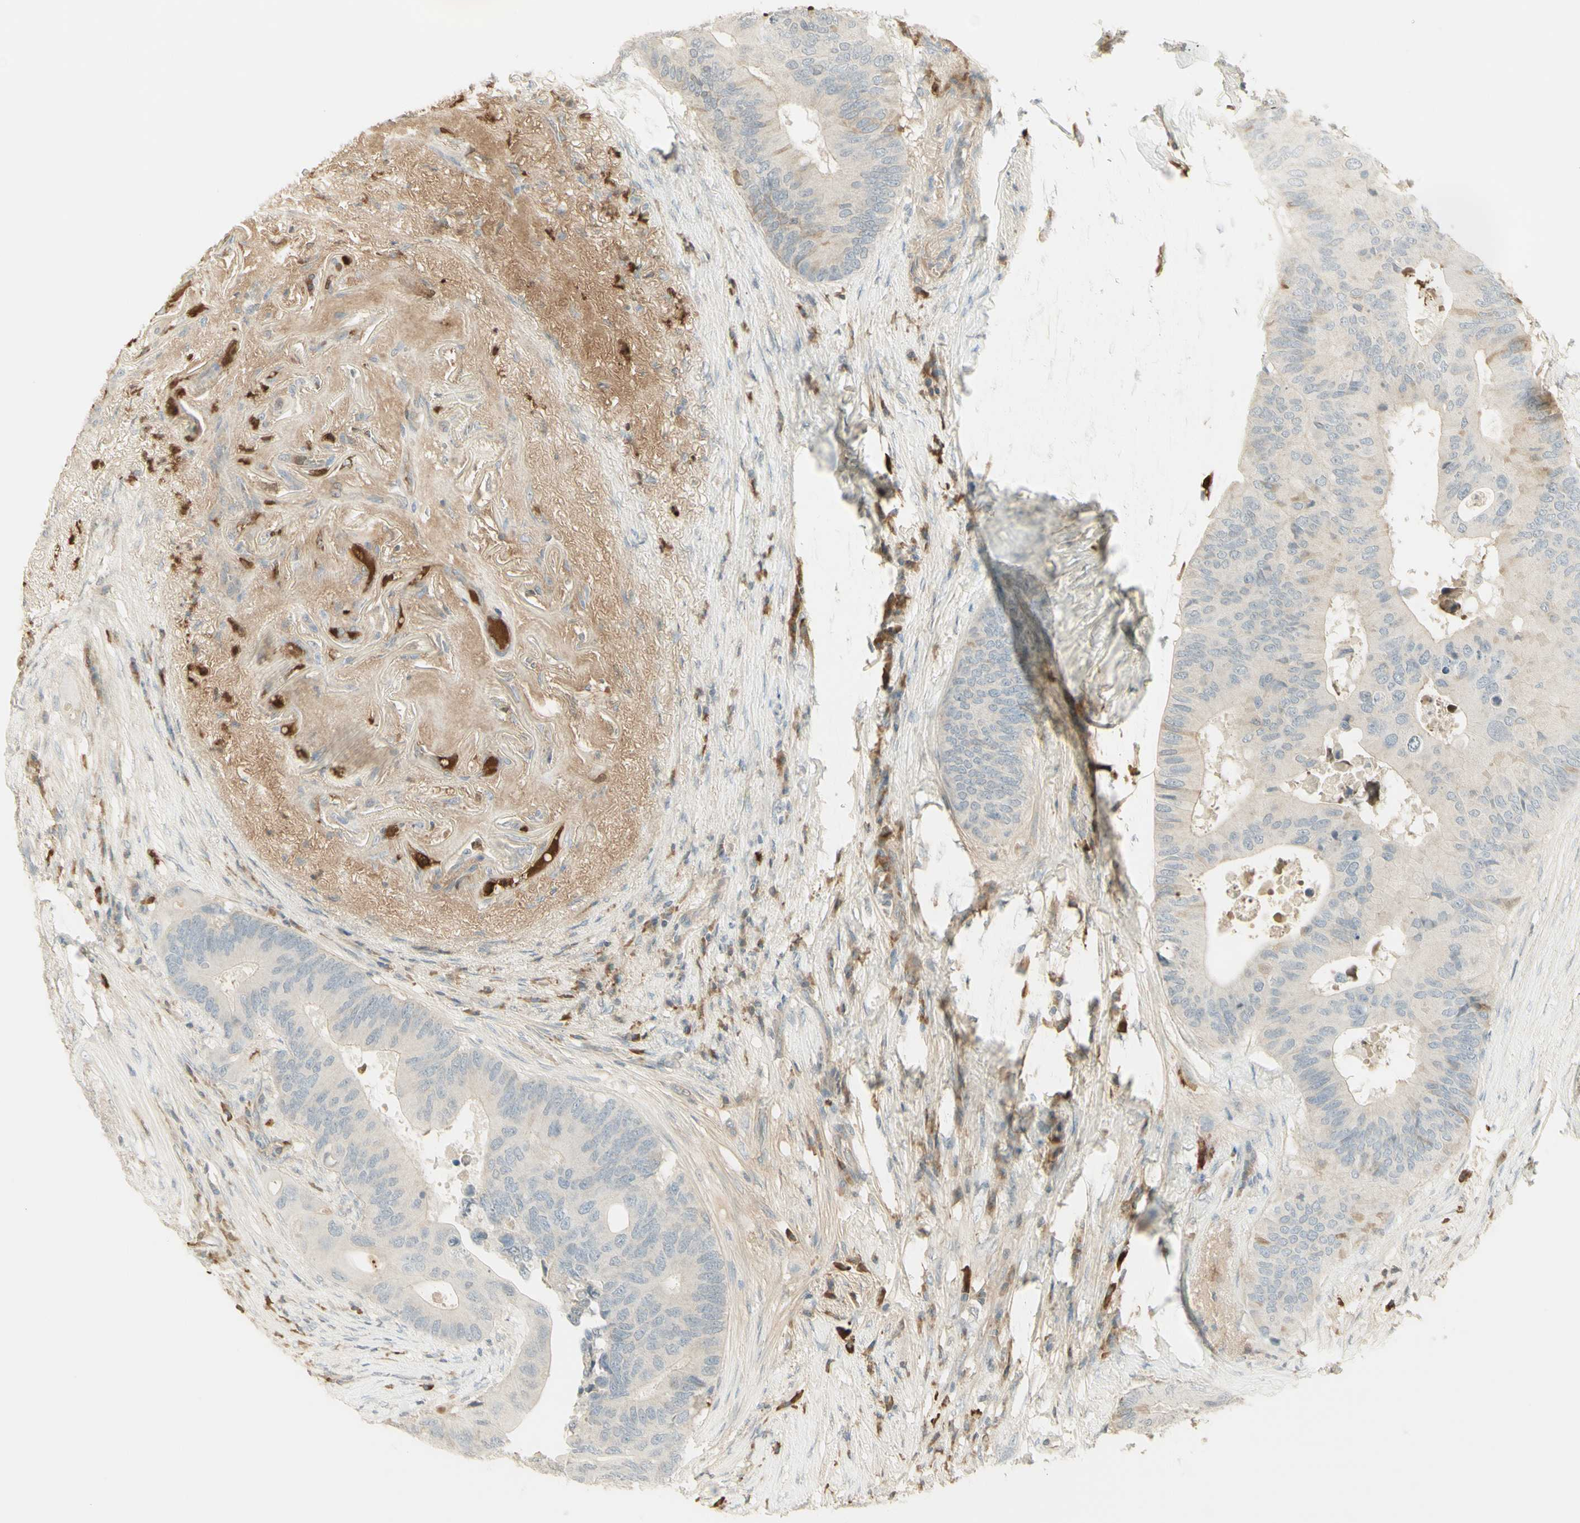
{"staining": {"intensity": "negative", "quantity": "none", "location": "none"}, "tissue": "colorectal cancer", "cell_type": "Tumor cells", "image_type": "cancer", "snomed": [{"axis": "morphology", "description": "Adenocarcinoma, NOS"}, {"axis": "topography", "description": "Colon"}], "caption": "Immunohistochemistry micrograph of human adenocarcinoma (colorectal) stained for a protein (brown), which reveals no staining in tumor cells. (DAB IHC with hematoxylin counter stain).", "gene": "NID1", "patient": {"sex": "male", "age": 71}}